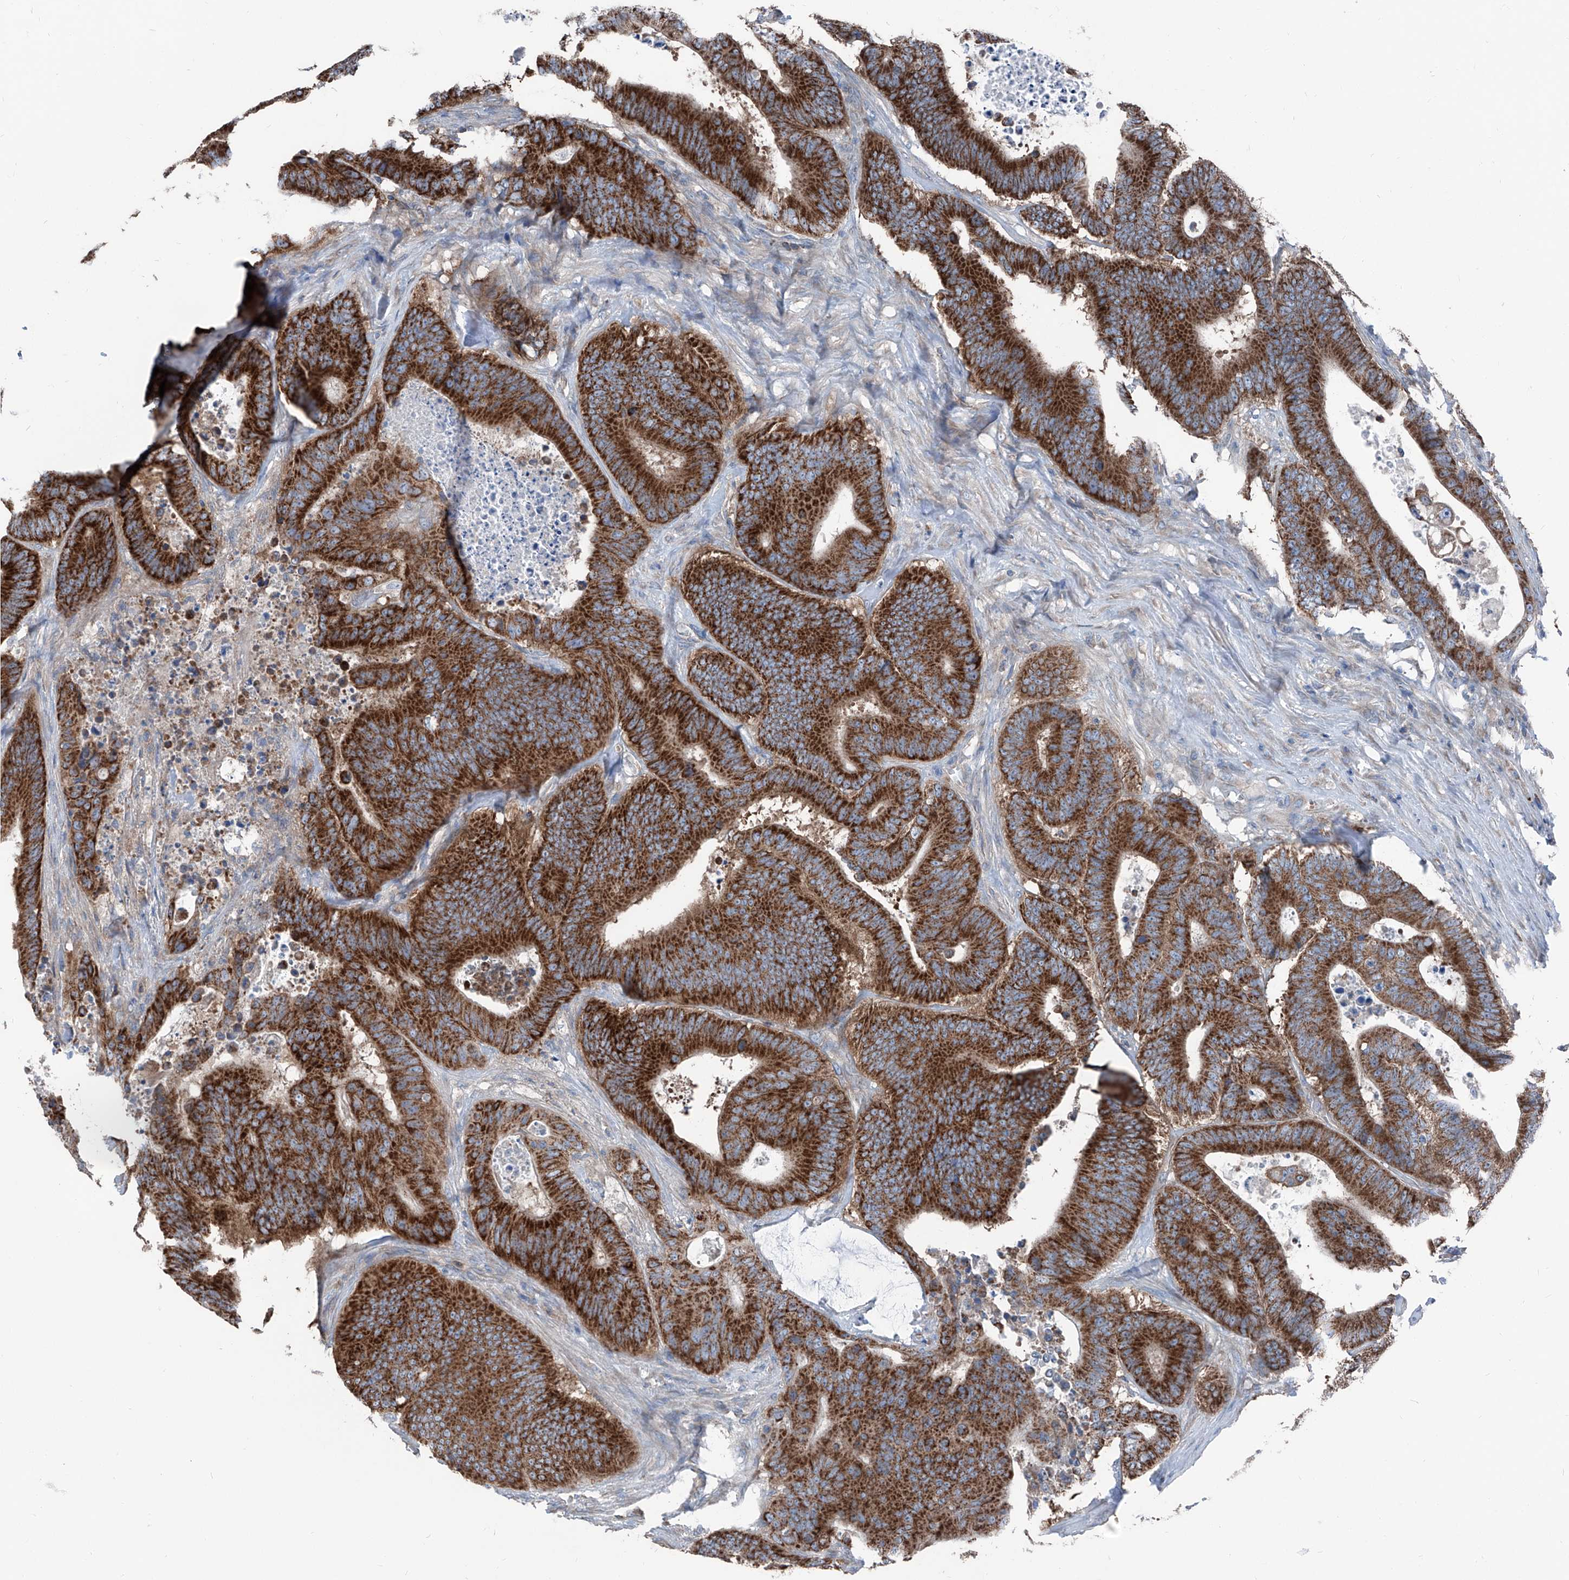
{"staining": {"intensity": "strong", "quantity": ">75%", "location": "cytoplasmic/membranous"}, "tissue": "colorectal cancer", "cell_type": "Tumor cells", "image_type": "cancer", "snomed": [{"axis": "morphology", "description": "Adenocarcinoma, NOS"}, {"axis": "topography", "description": "Colon"}], "caption": "IHC micrograph of colorectal cancer (adenocarcinoma) stained for a protein (brown), which demonstrates high levels of strong cytoplasmic/membranous expression in about >75% of tumor cells.", "gene": "GPAT3", "patient": {"sex": "male", "age": 83}}